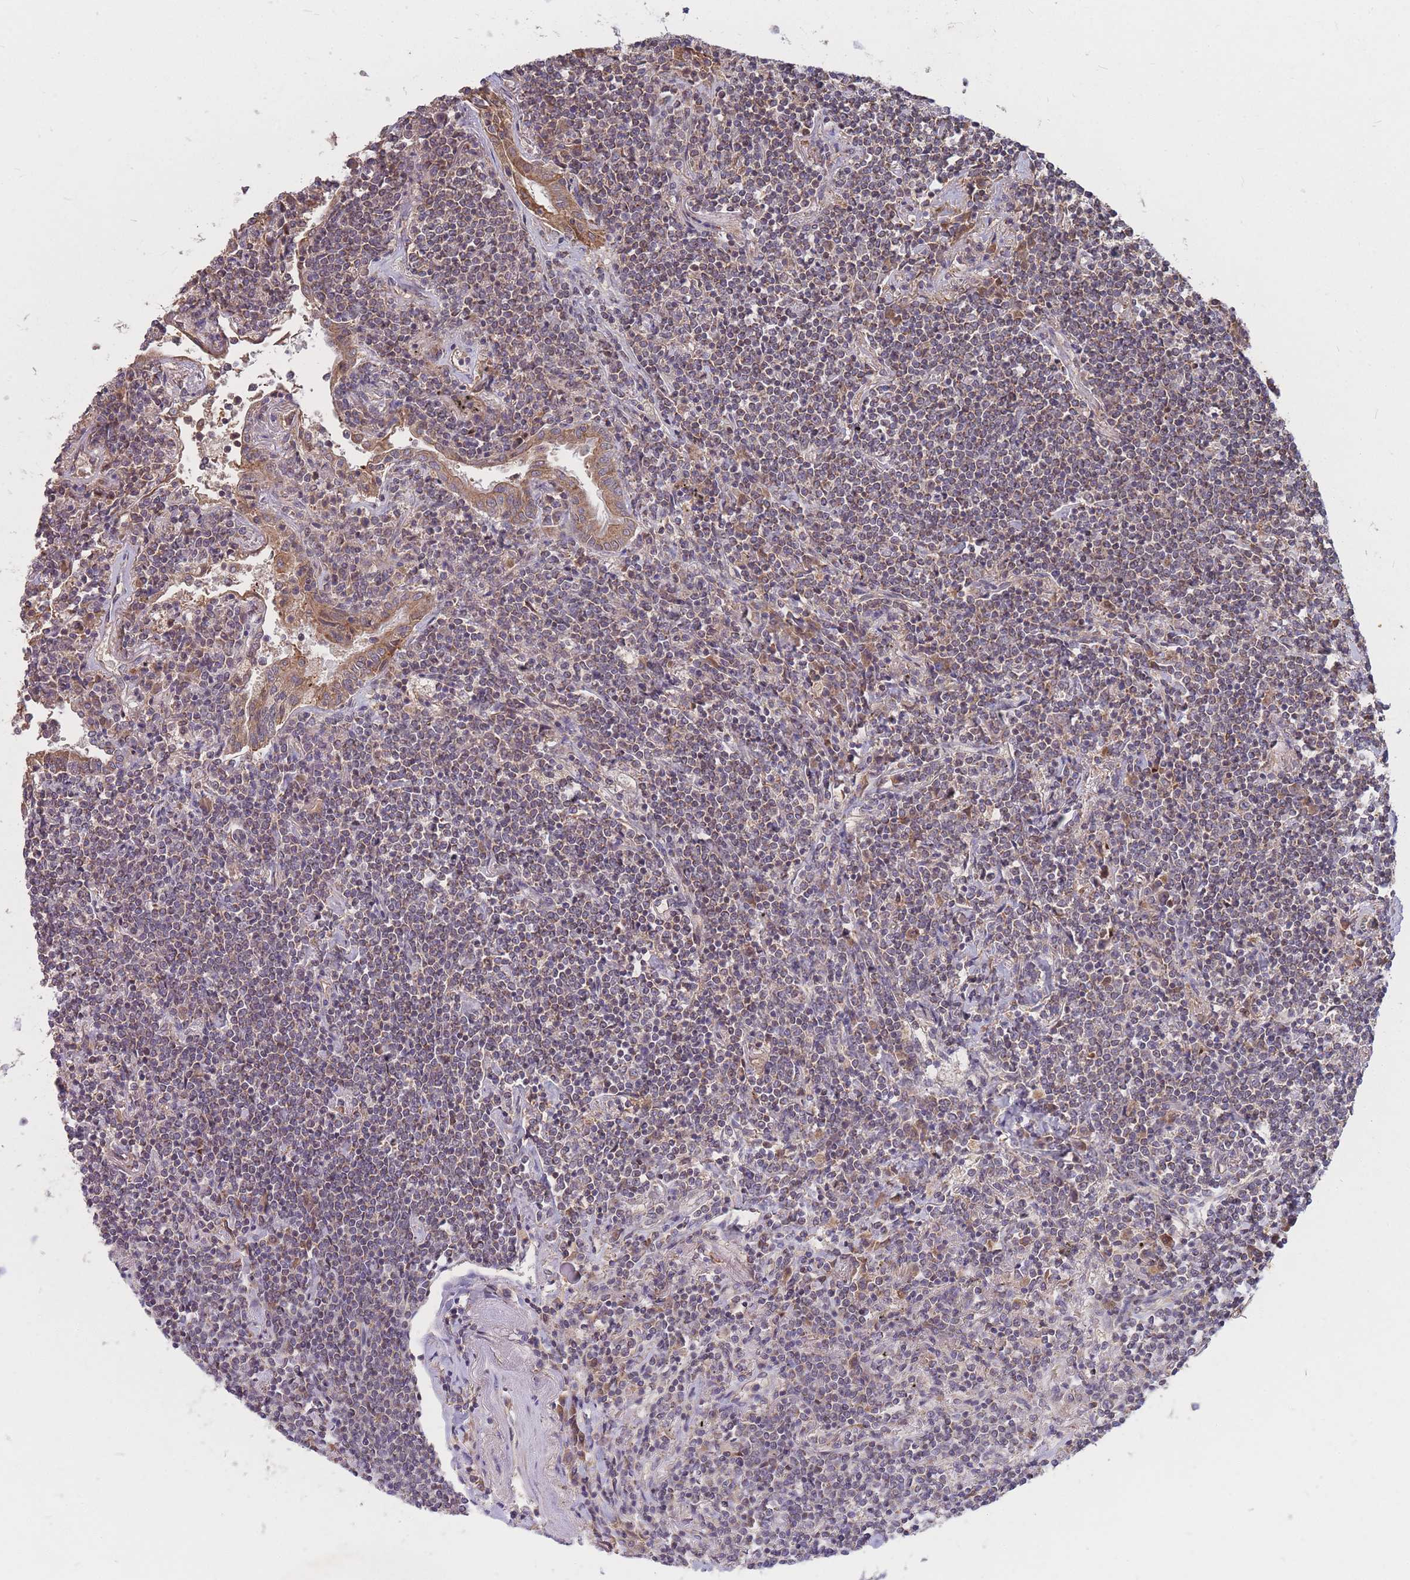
{"staining": {"intensity": "weak", "quantity": "25%-75%", "location": "cytoplasmic/membranous"}, "tissue": "lymphoma", "cell_type": "Tumor cells", "image_type": "cancer", "snomed": [{"axis": "morphology", "description": "Malignant lymphoma, non-Hodgkin's type, Low grade"}, {"axis": "topography", "description": "Lung"}], "caption": "Protein expression analysis of human lymphoma reveals weak cytoplasmic/membranous positivity in approximately 25%-75% of tumor cells.", "gene": "PTPMT1", "patient": {"sex": "female", "age": 71}}